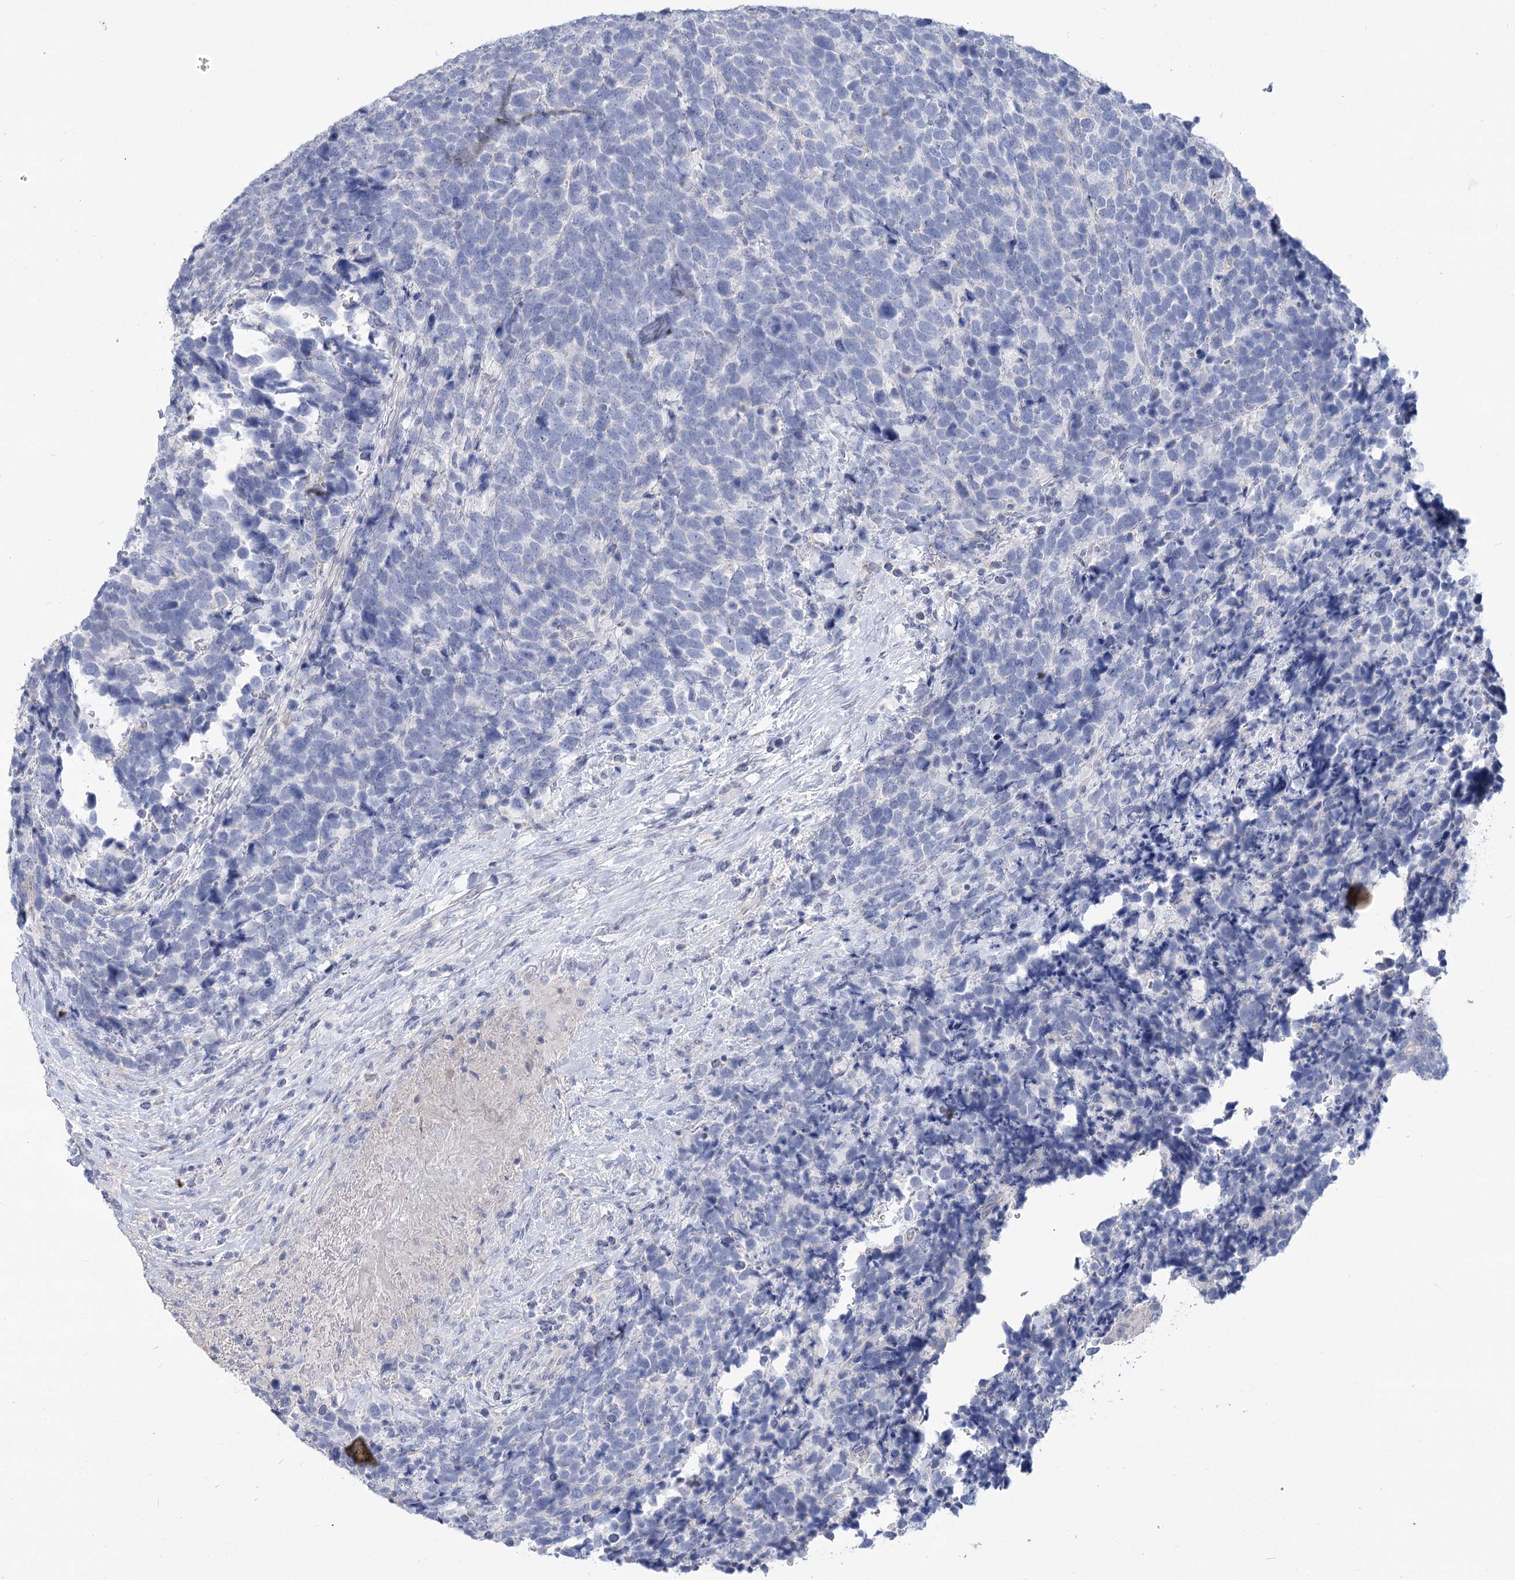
{"staining": {"intensity": "negative", "quantity": "none", "location": "none"}, "tissue": "urothelial cancer", "cell_type": "Tumor cells", "image_type": "cancer", "snomed": [{"axis": "morphology", "description": "Urothelial carcinoma, High grade"}, {"axis": "topography", "description": "Urinary bladder"}], "caption": "Micrograph shows no protein expression in tumor cells of urothelial cancer tissue. (Brightfield microscopy of DAB immunohistochemistry at high magnification).", "gene": "SLC9A3", "patient": {"sex": "female", "age": 82}}